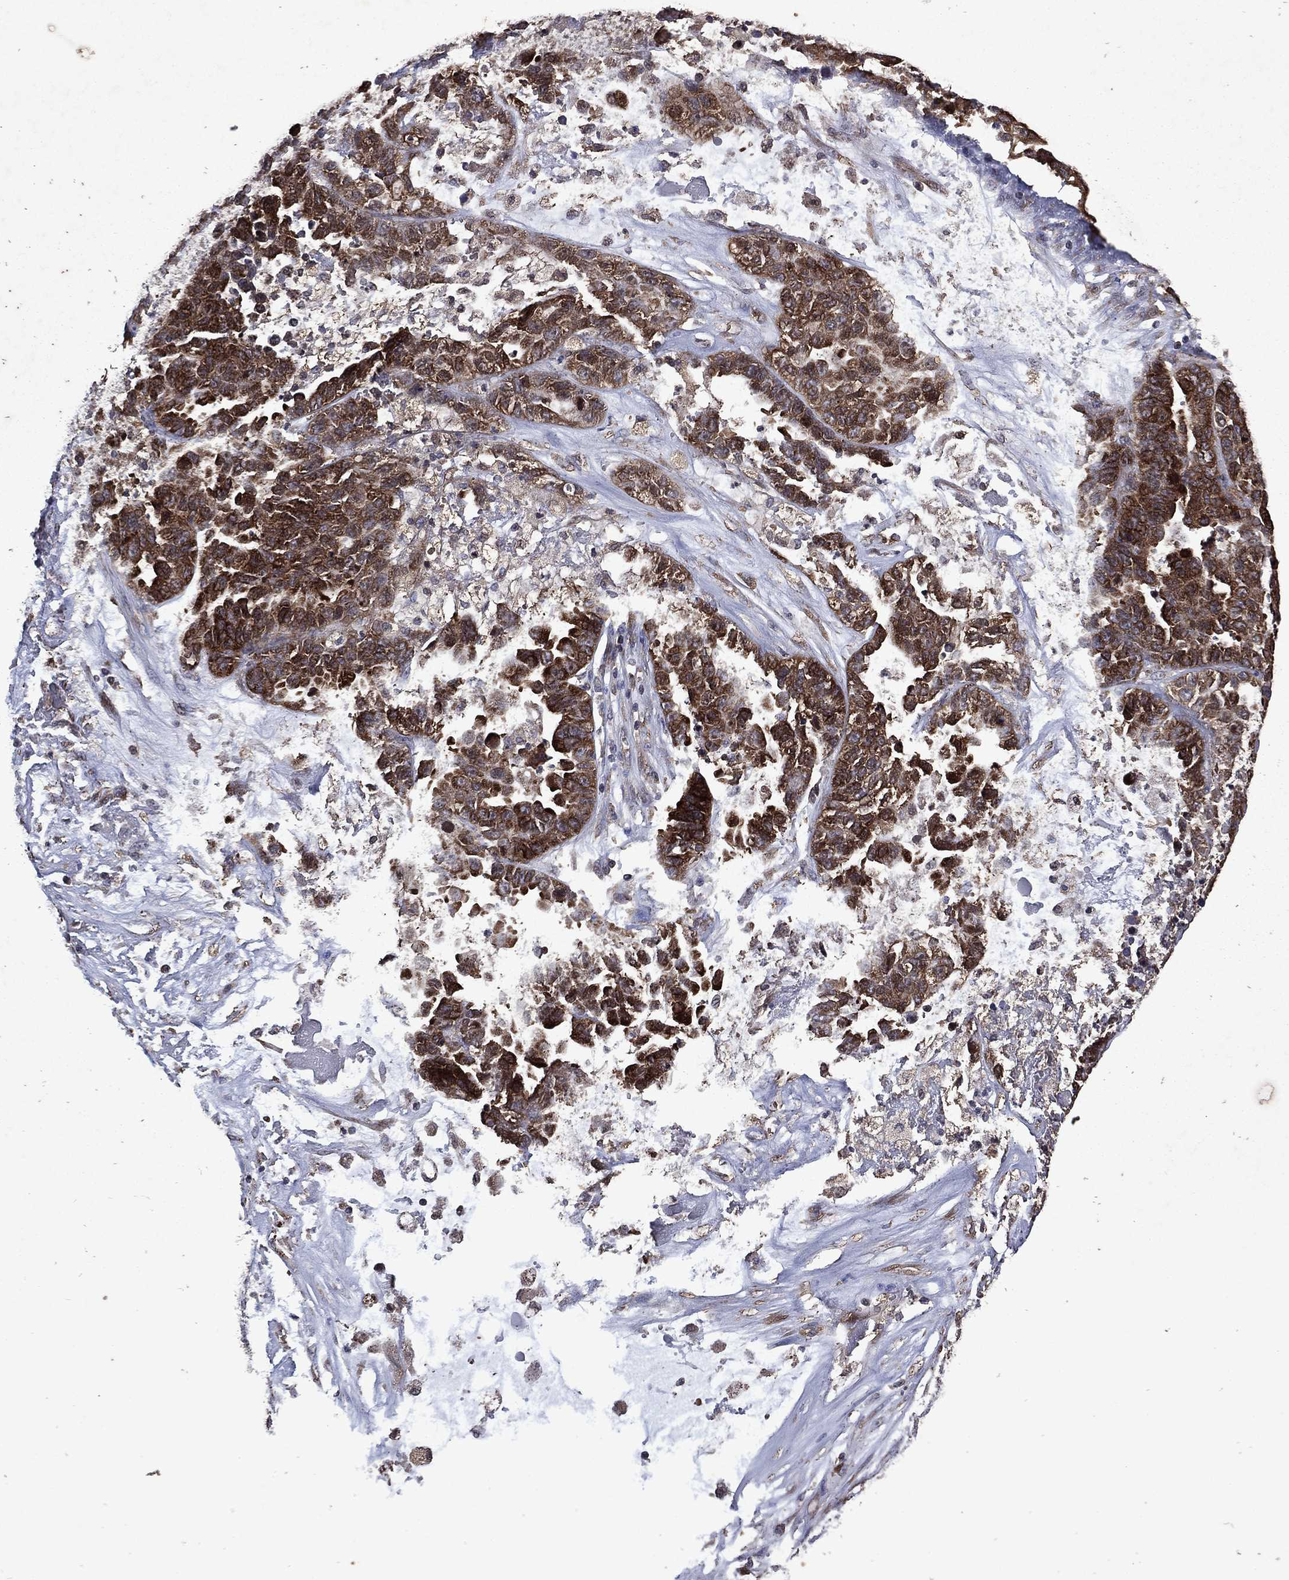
{"staining": {"intensity": "strong", "quantity": ">75%", "location": "cytoplasmic/membranous"}, "tissue": "ovarian cancer", "cell_type": "Tumor cells", "image_type": "cancer", "snomed": [{"axis": "morphology", "description": "Cystadenocarcinoma, serous, NOS"}, {"axis": "topography", "description": "Ovary"}], "caption": "Protein staining exhibits strong cytoplasmic/membranous staining in about >75% of tumor cells in ovarian cancer (serous cystadenocarcinoma).", "gene": "EIF2B4", "patient": {"sex": "female", "age": 87}}